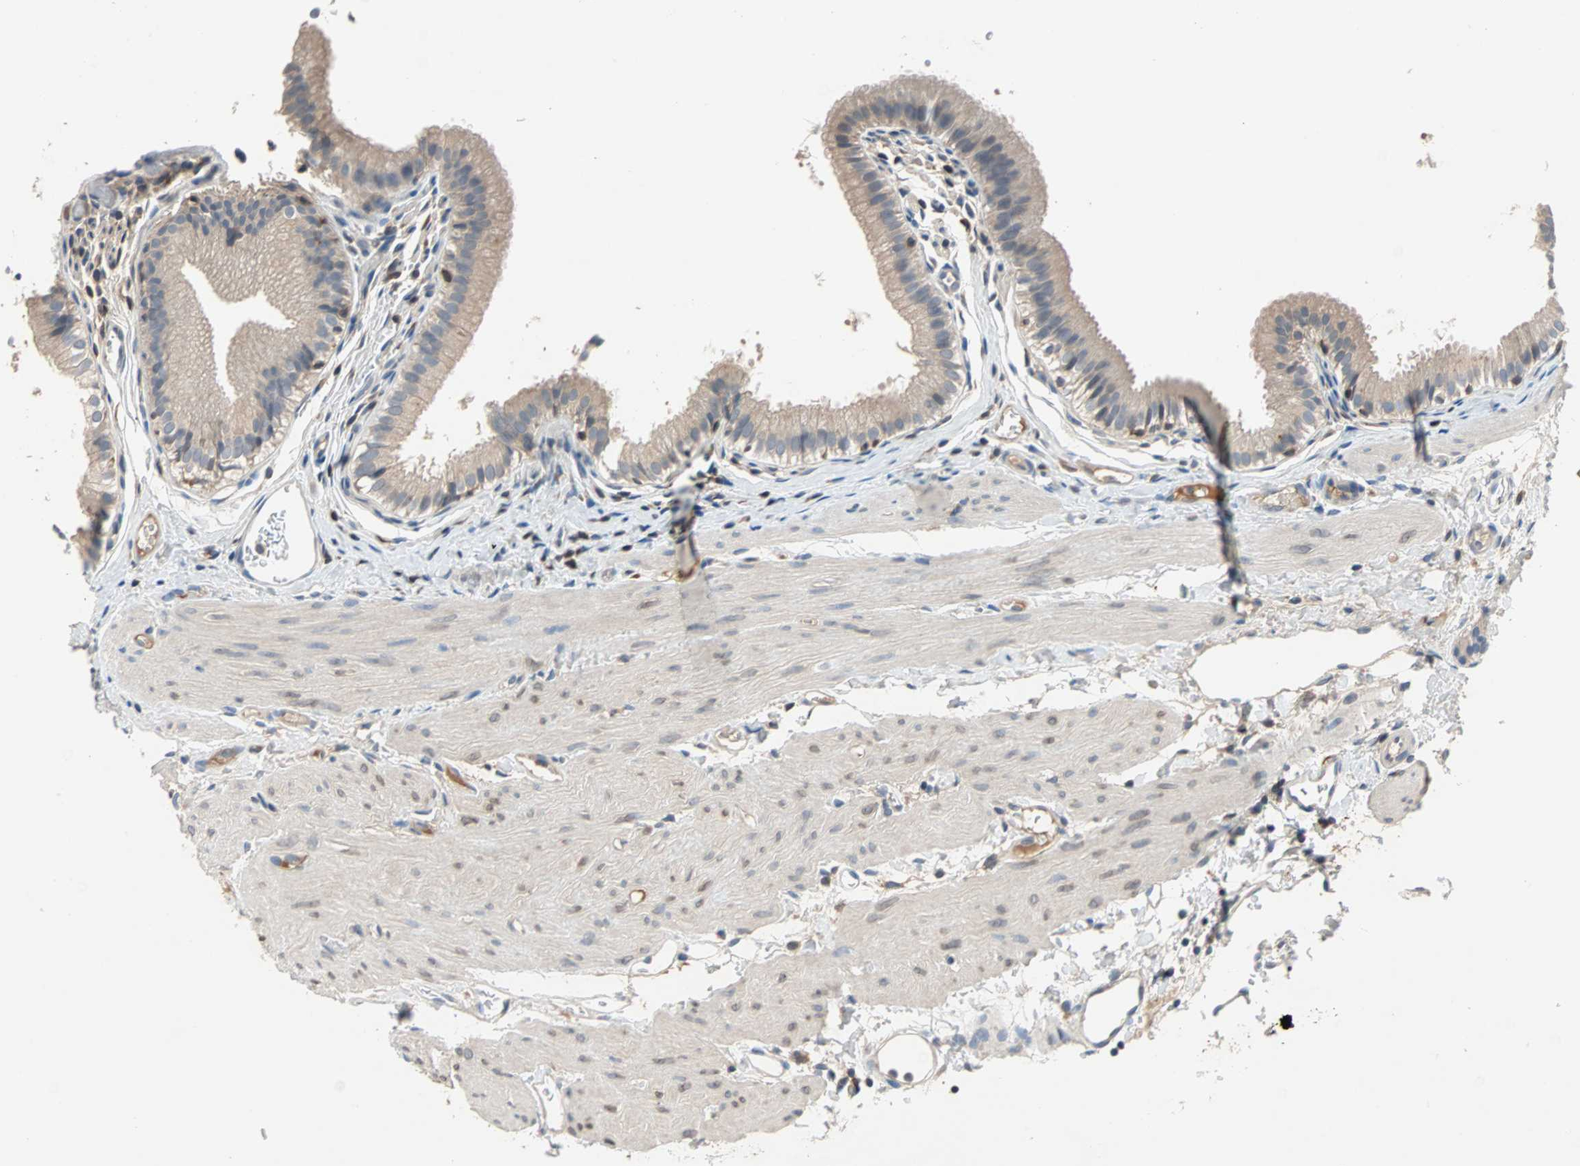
{"staining": {"intensity": "weak", "quantity": "<25%", "location": "cytoplasmic/membranous"}, "tissue": "gallbladder", "cell_type": "Glandular cells", "image_type": "normal", "snomed": [{"axis": "morphology", "description": "Normal tissue, NOS"}, {"axis": "topography", "description": "Gallbladder"}], "caption": "High power microscopy image of an IHC micrograph of normal gallbladder, revealing no significant expression in glandular cells. (Brightfield microscopy of DAB IHC at high magnification).", "gene": "MAP4K1", "patient": {"sex": "female", "age": 26}}